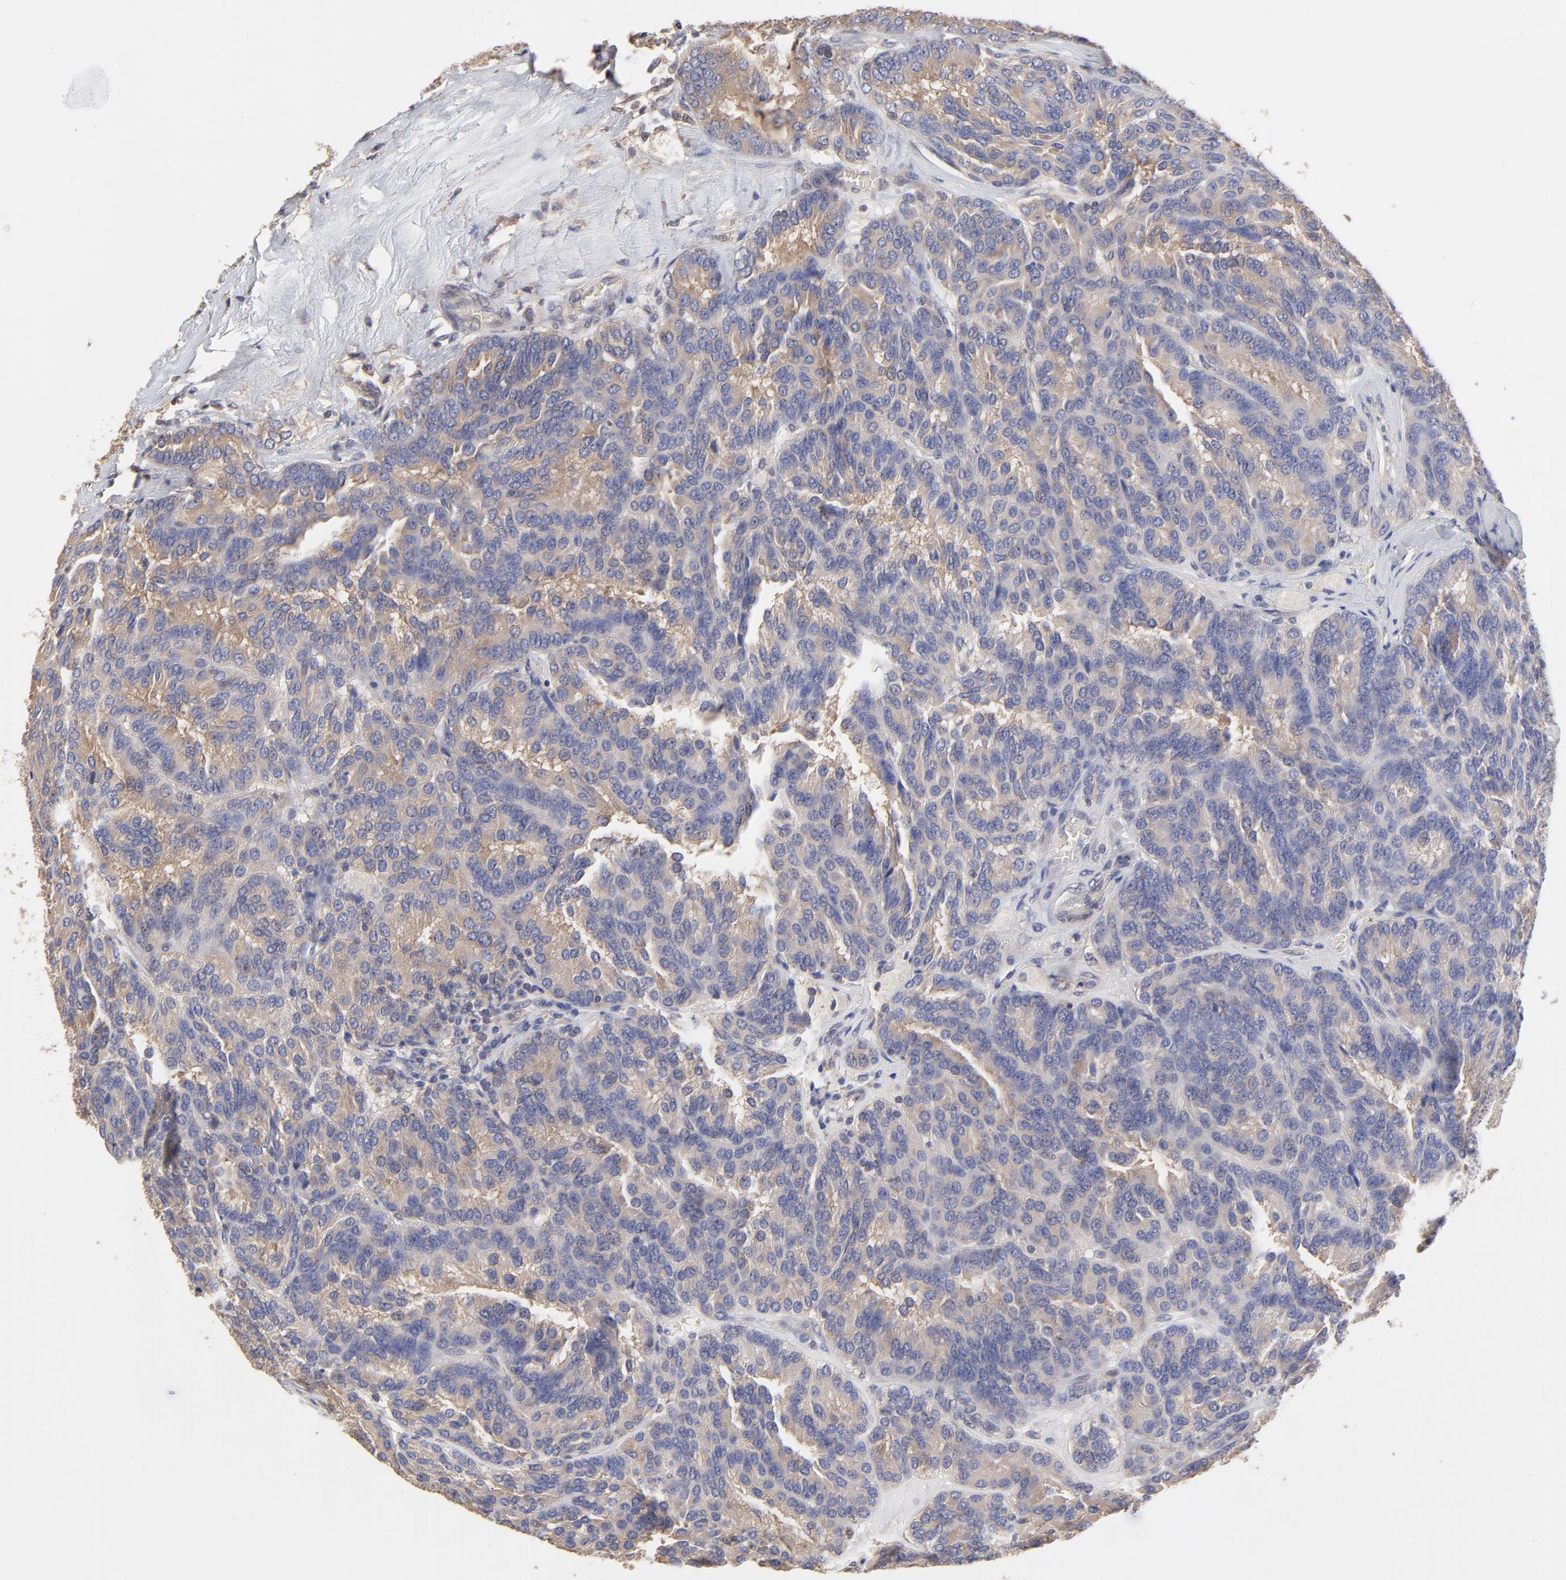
{"staining": {"intensity": "weak", "quantity": "25%-75%", "location": "cytoplasmic/membranous"}, "tissue": "renal cancer", "cell_type": "Tumor cells", "image_type": "cancer", "snomed": [{"axis": "morphology", "description": "Adenocarcinoma, NOS"}, {"axis": "topography", "description": "Kidney"}], "caption": "Brown immunohistochemical staining in human renal cancer (adenocarcinoma) exhibits weak cytoplasmic/membranous positivity in about 25%-75% of tumor cells.", "gene": "CCT2", "patient": {"sex": "male", "age": 46}}